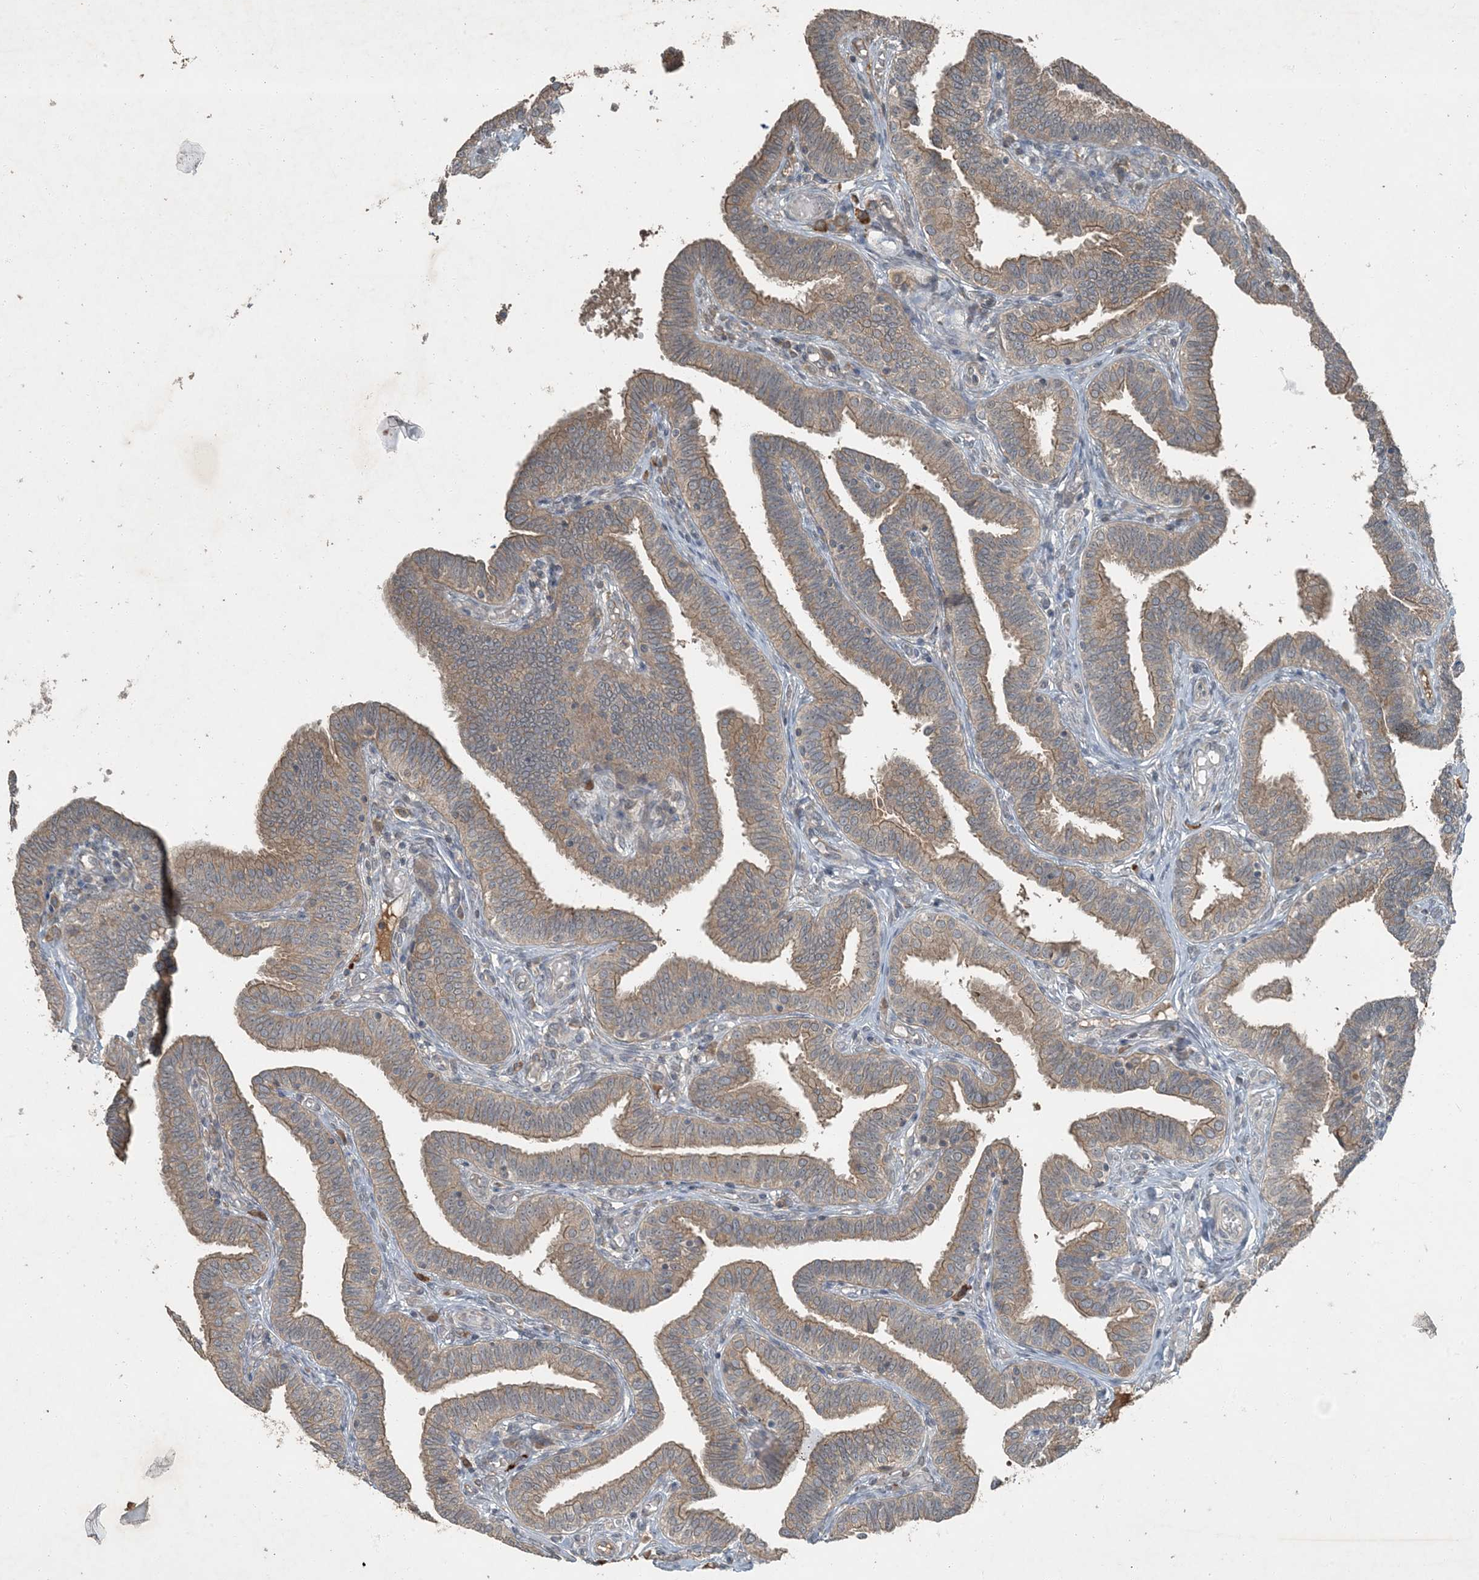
{"staining": {"intensity": "moderate", "quantity": ">75%", "location": "cytoplasmic/membranous"}, "tissue": "fallopian tube", "cell_type": "Glandular cells", "image_type": "normal", "snomed": [{"axis": "morphology", "description": "Normal tissue, NOS"}, {"axis": "topography", "description": "Fallopian tube"}], "caption": "Unremarkable fallopian tube demonstrates moderate cytoplasmic/membranous staining in approximately >75% of glandular cells, visualized by immunohistochemistry.", "gene": "MDN1", "patient": {"sex": "female", "age": 39}}